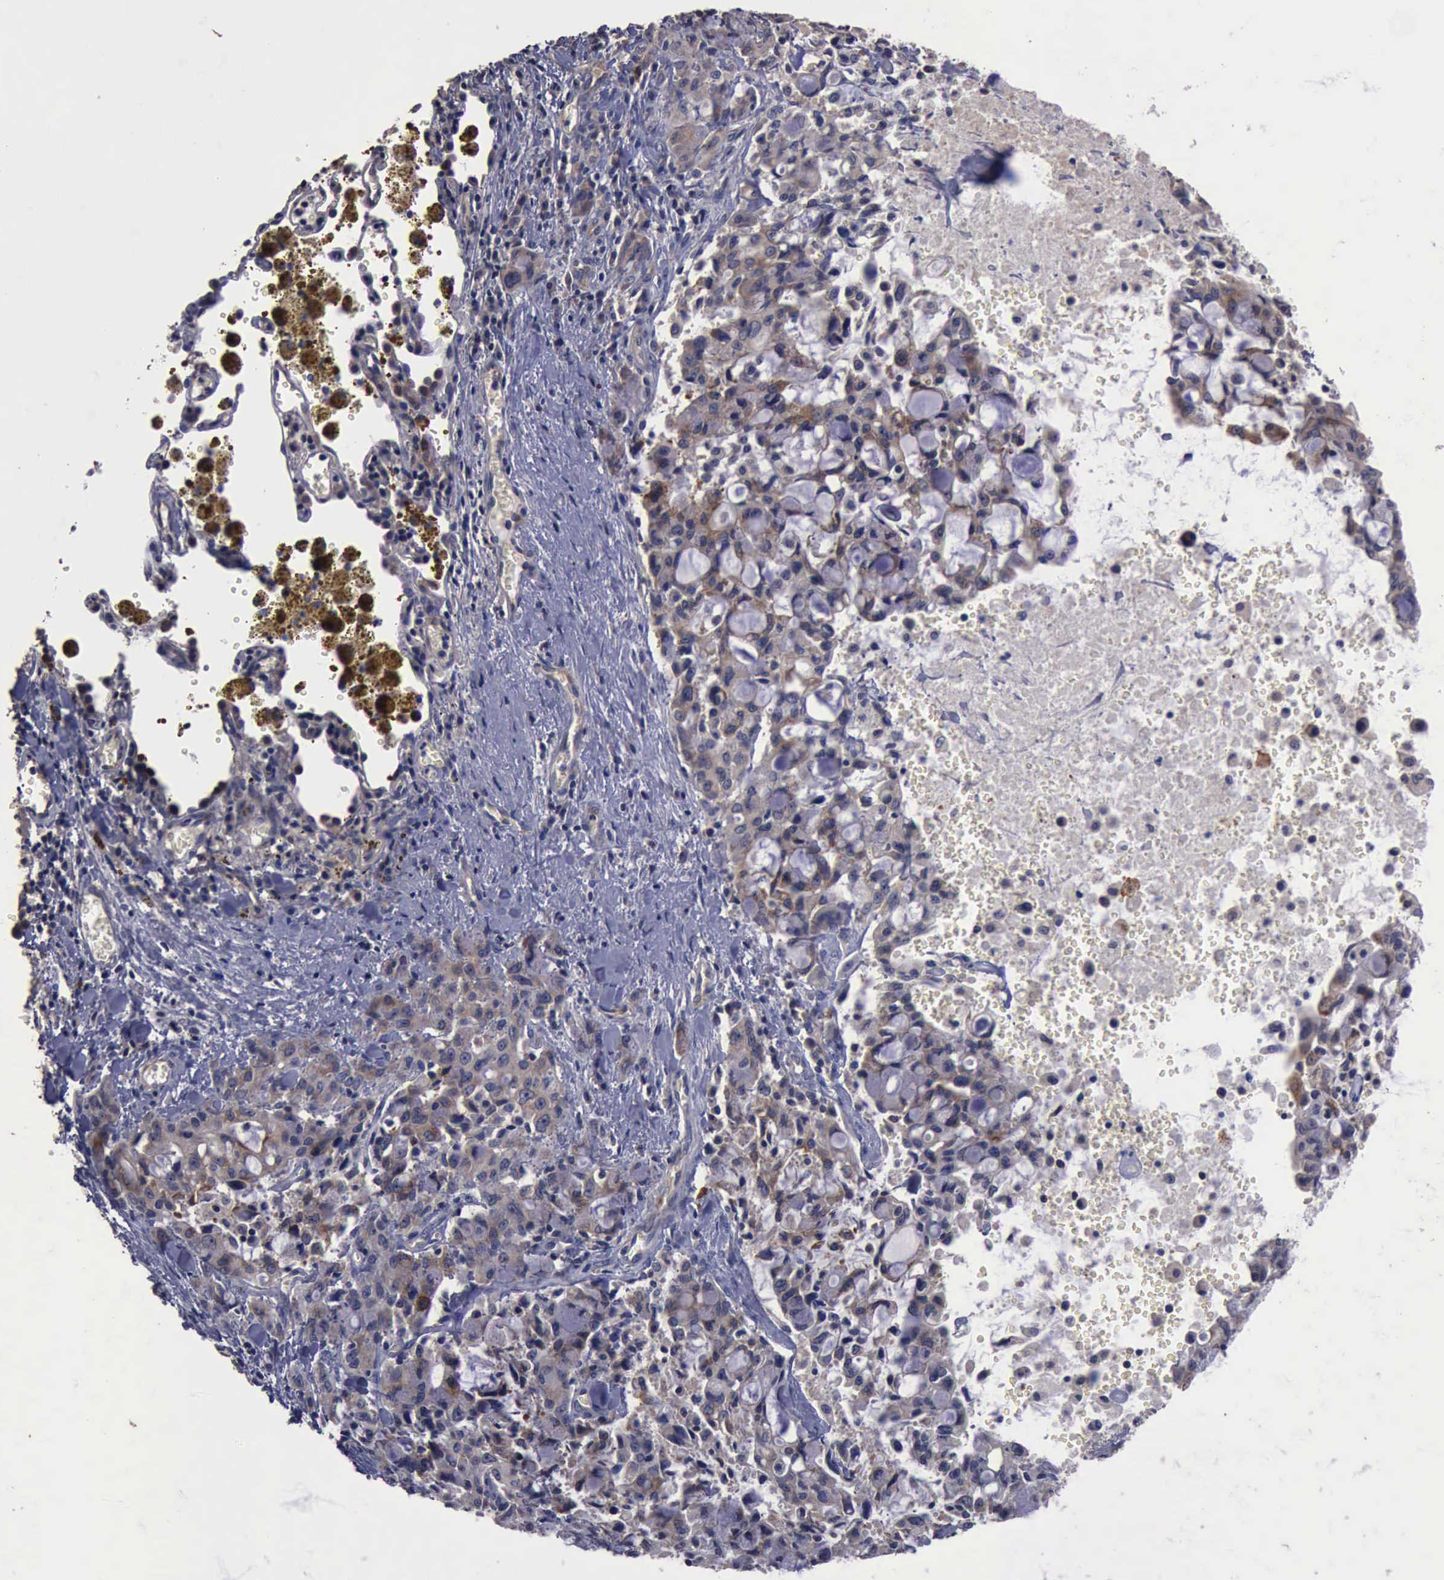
{"staining": {"intensity": "weak", "quantity": "<25%", "location": "cytoplasmic/membranous"}, "tissue": "lung cancer", "cell_type": "Tumor cells", "image_type": "cancer", "snomed": [{"axis": "morphology", "description": "Adenocarcinoma, NOS"}, {"axis": "topography", "description": "Lung"}], "caption": "This is an IHC micrograph of human lung adenocarcinoma. There is no expression in tumor cells.", "gene": "CRKL", "patient": {"sex": "female", "age": 44}}